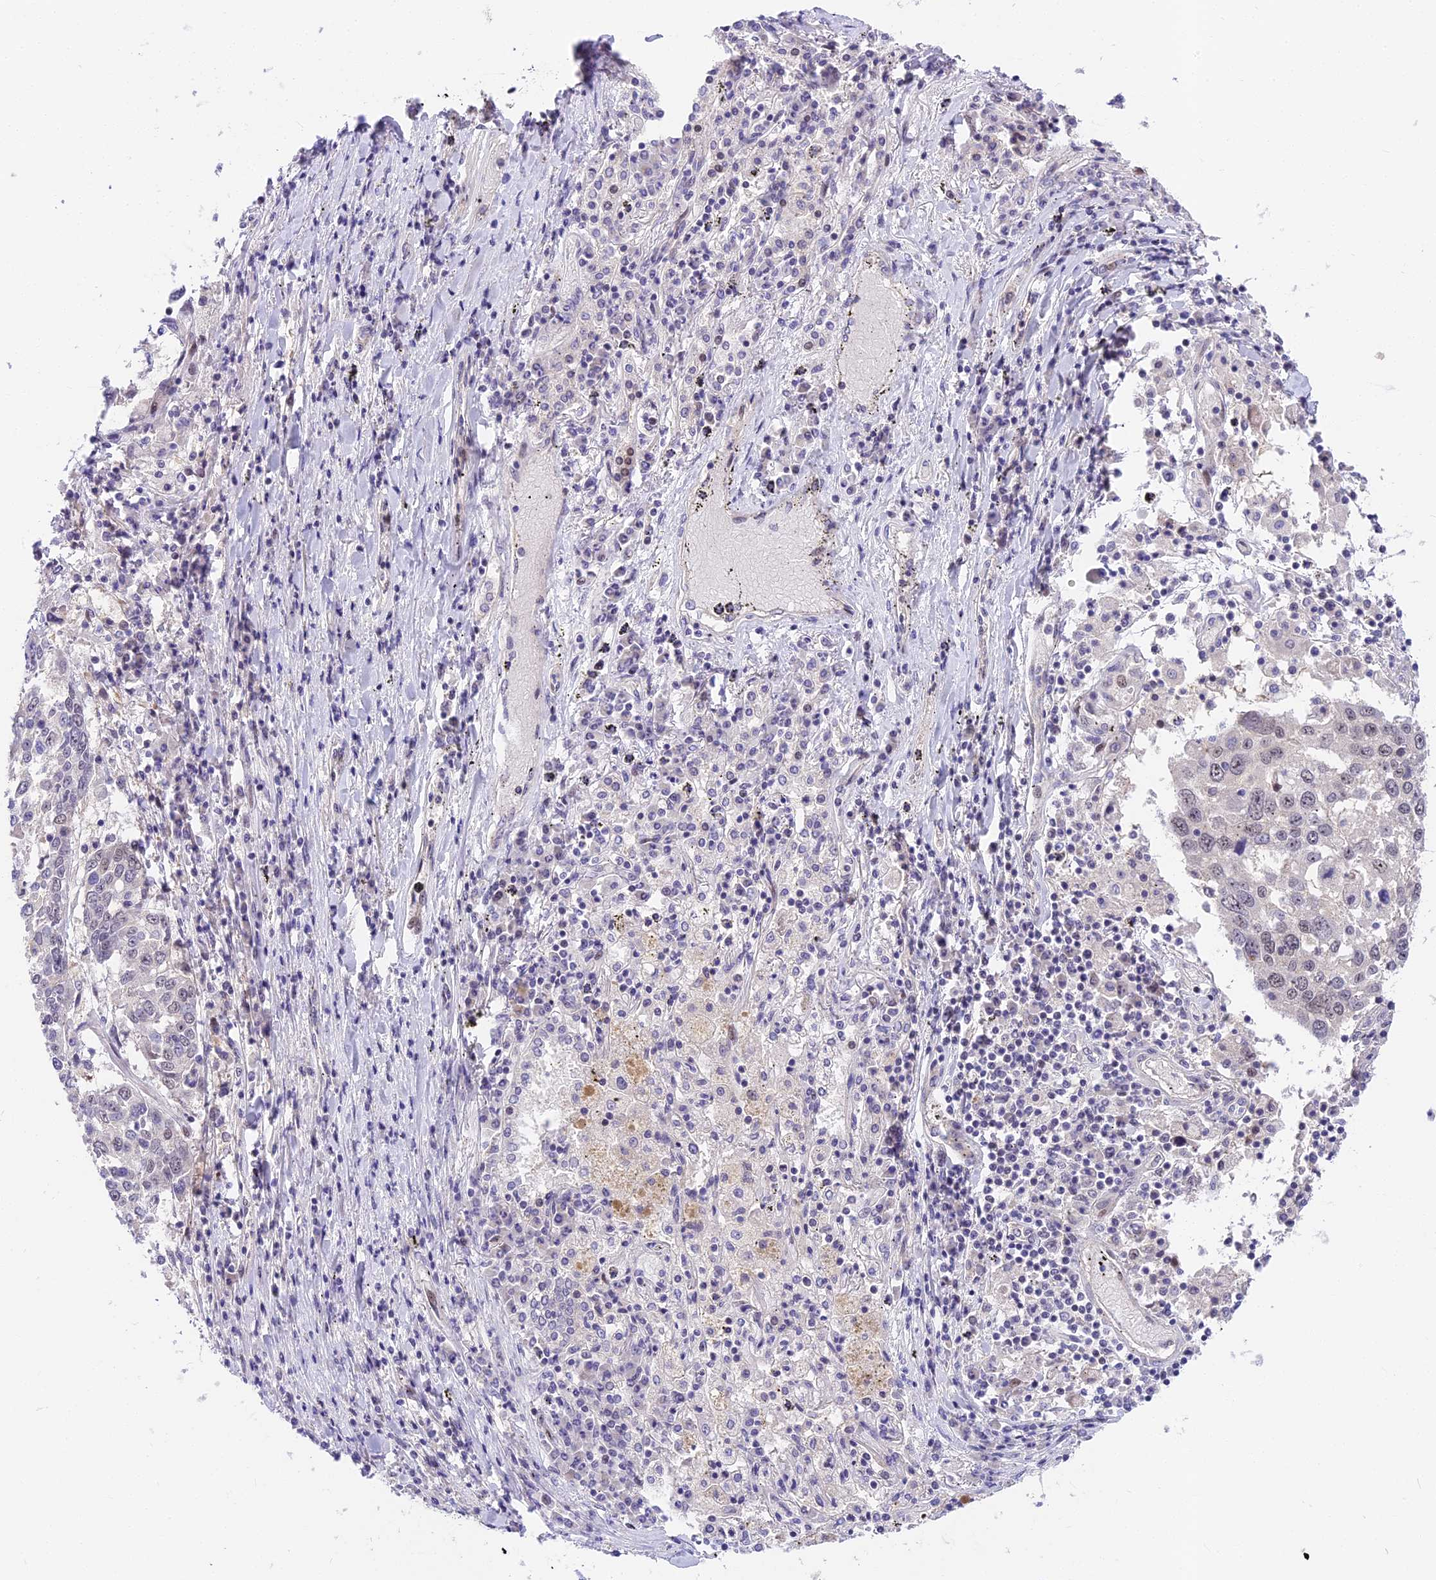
{"staining": {"intensity": "negative", "quantity": "none", "location": "none"}, "tissue": "lung cancer", "cell_type": "Tumor cells", "image_type": "cancer", "snomed": [{"axis": "morphology", "description": "Squamous cell carcinoma, NOS"}, {"axis": "topography", "description": "Lung"}], "caption": "Micrograph shows no significant protein expression in tumor cells of lung cancer (squamous cell carcinoma). (DAB (3,3'-diaminobenzidine) IHC with hematoxylin counter stain).", "gene": "MIDN", "patient": {"sex": "male", "age": 65}}